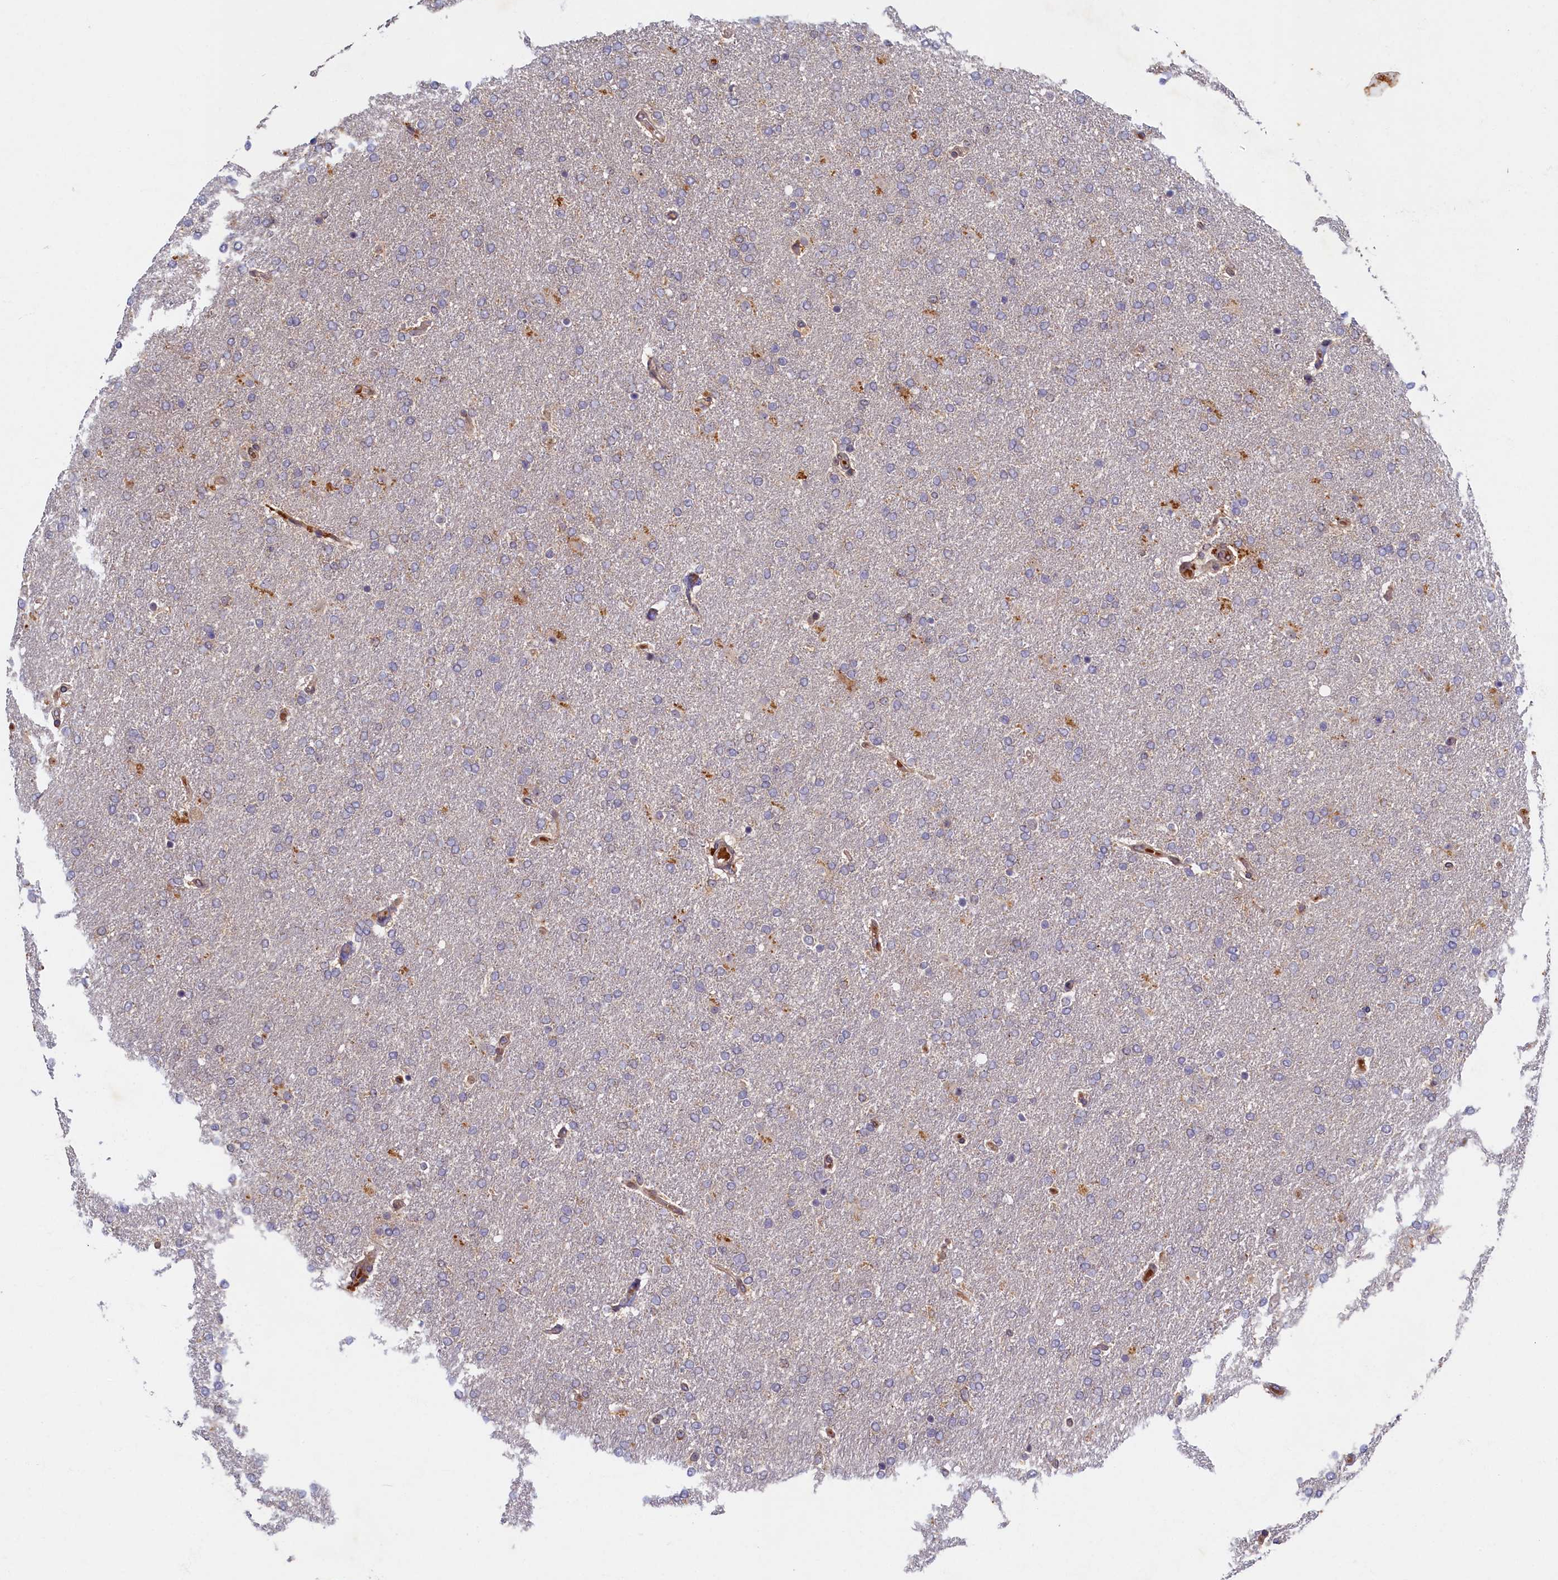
{"staining": {"intensity": "negative", "quantity": "none", "location": "none"}, "tissue": "glioma", "cell_type": "Tumor cells", "image_type": "cancer", "snomed": [{"axis": "morphology", "description": "Glioma, malignant, High grade"}, {"axis": "topography", "description": "Brain"}], "caption": "A high-resolution image shows immunohistochemistry (IHC) staining of high-grade glioma (malignant), which demonstrates no significant positivity in tumor cells.", "gene": "CEP20", "patient": {"sex": "male", "age": 72}}